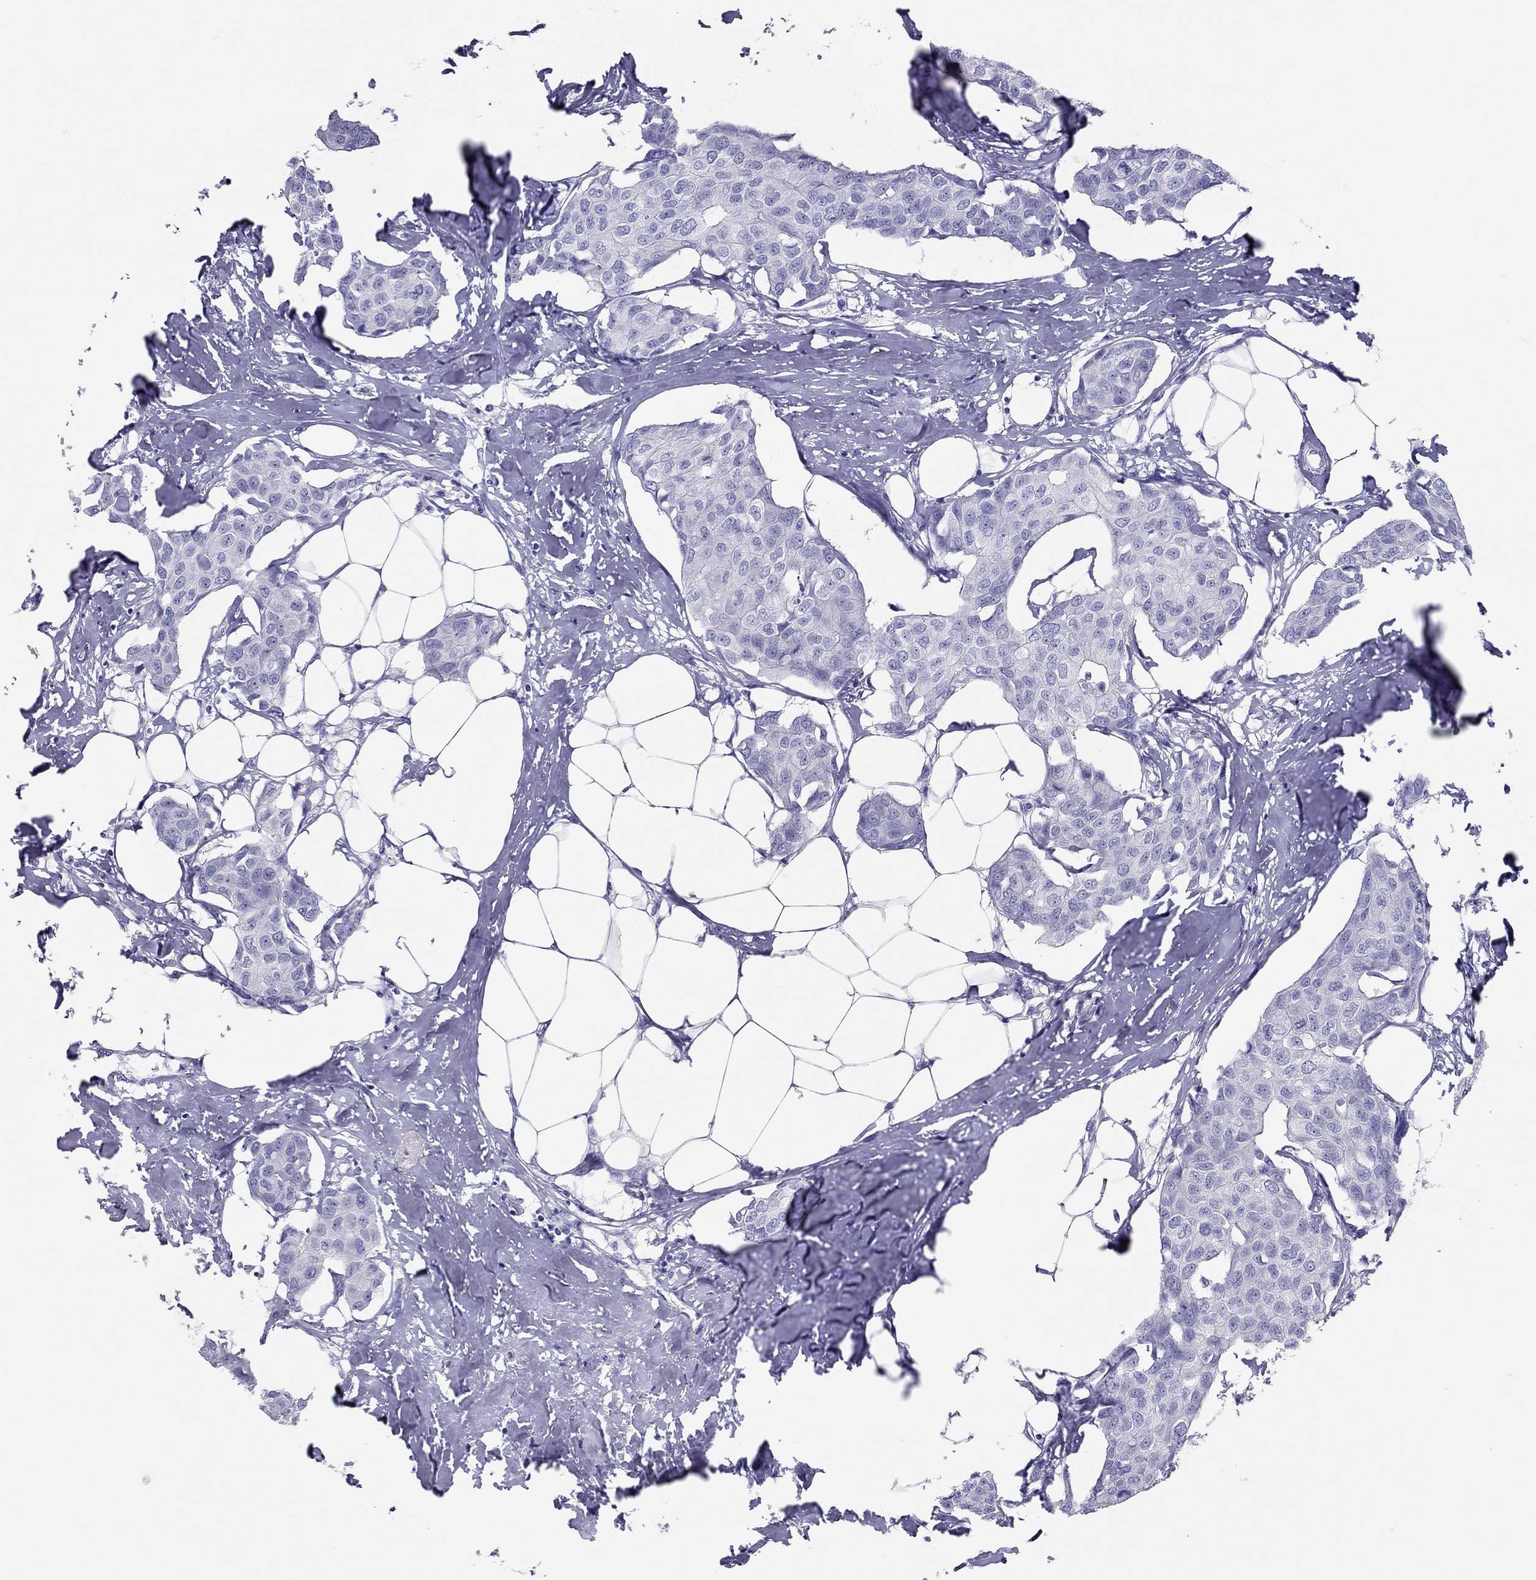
{"staining": {"intensity": "negative", "quantity": "none", "location": "none"}, "tissue": "breast cancer", "cell_type": "Tumor cells", "image_type": "cancer", "snomed": [{"axis": "morphology", "description": "Duct carcinoma"}, {"axis": "topography", "description": "Breast"}], "caption": "This is an immunohistochemistry (IHC) micrograph of human invasive ductal carcinoma (breast). There is no positivity in tumor cells.", "gene": "TSHB", "patient": {"sex": "female", "age": 80}}